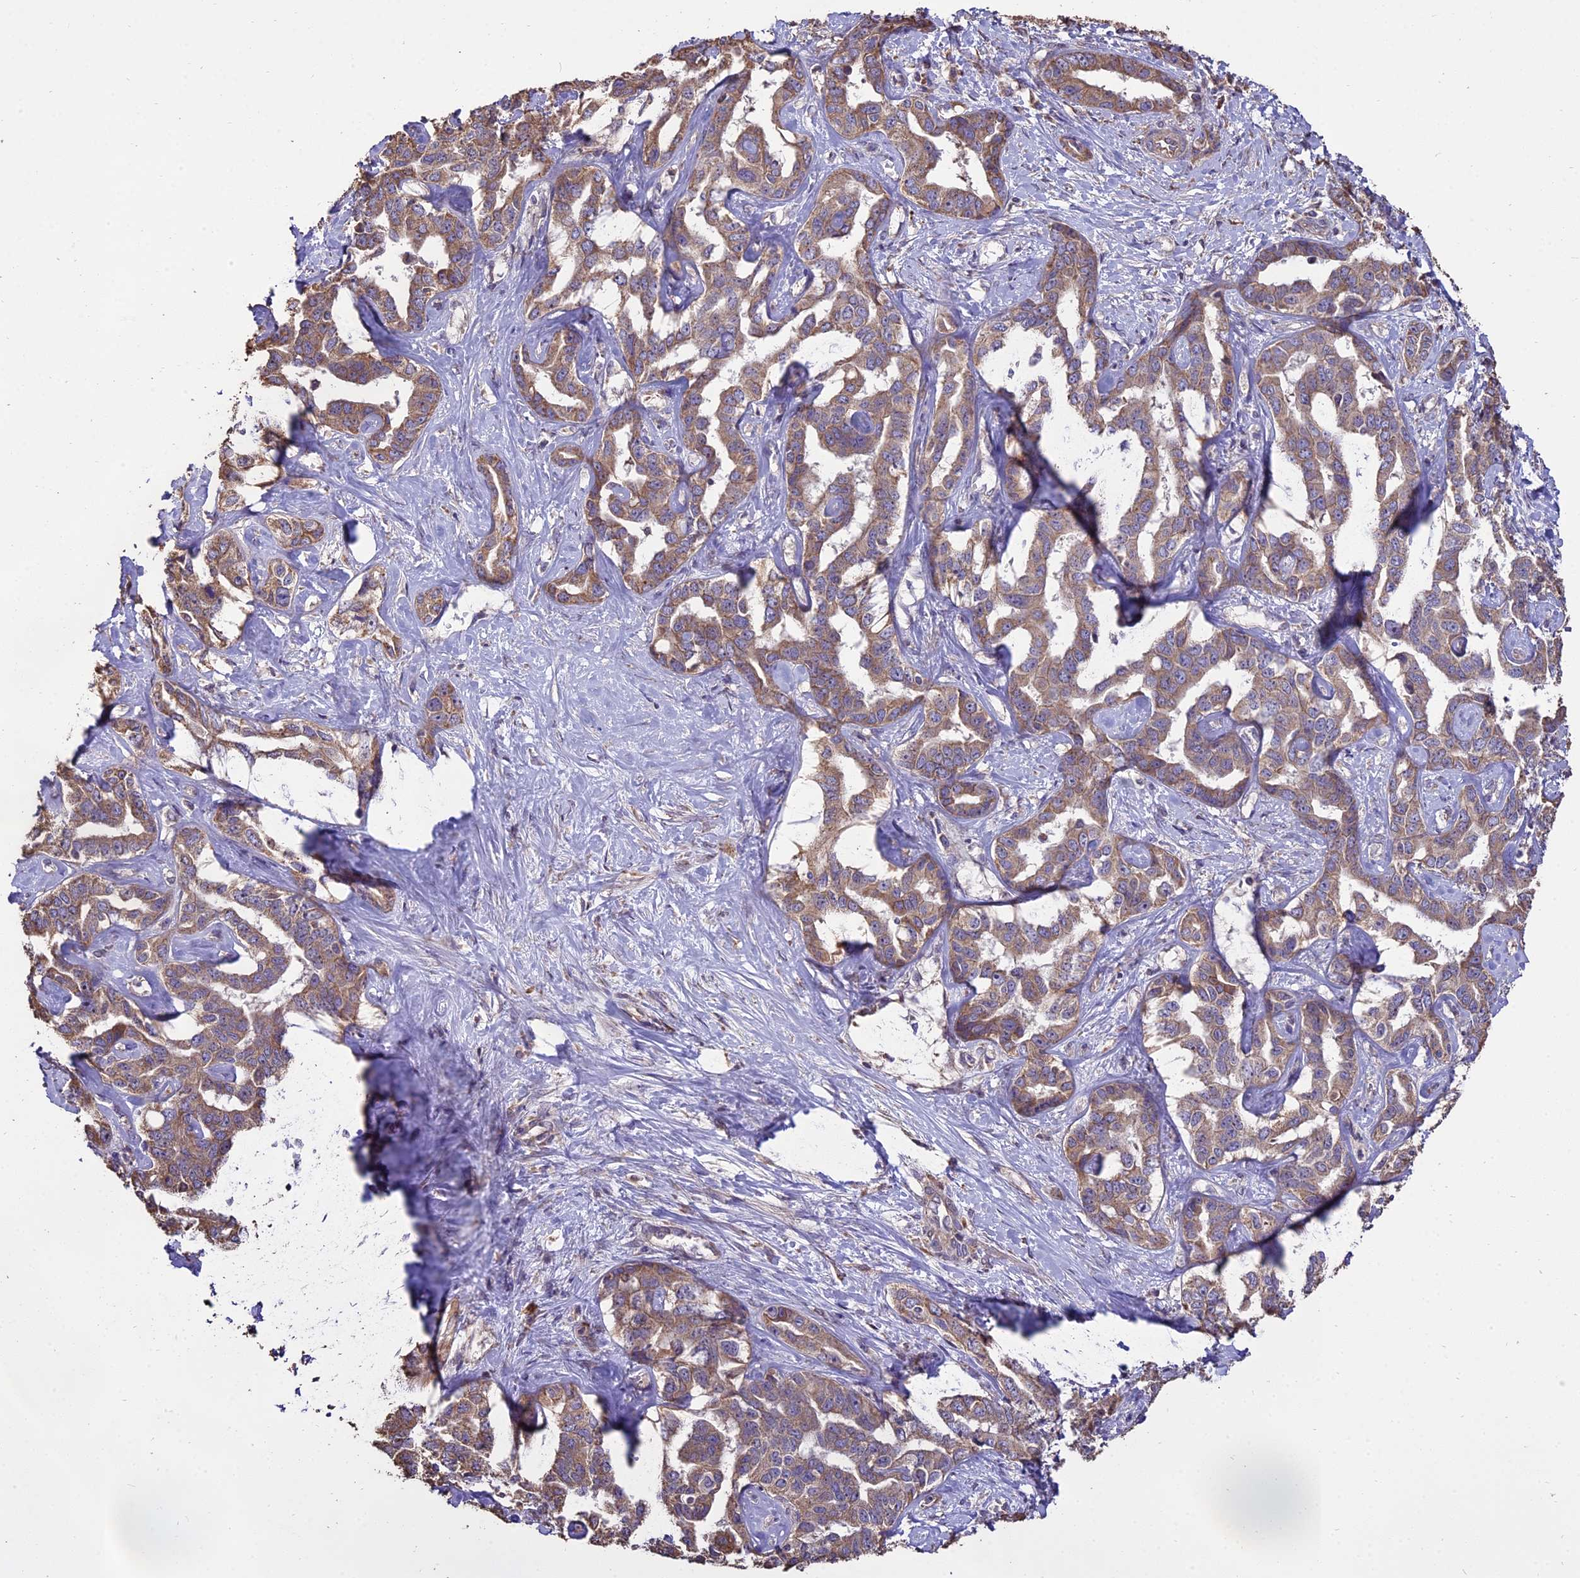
{"staining": {"intensity": "weak", "quantity": ">75%", "location": "cytoplasmic/membranous"}, "tissue": "liver cancer", "cell_type": "Tumor cells", "image_type": "cancer", "snomed": [{"axis": "morphology", "description": "Cholangiocarcinoma"}, {"axis": "topography", "description": "Liver"}], "caption": "This micrograph demonstrates liver cancer (cholangiocarcinoma) stained with immunohistochemistry (IHC) to label a protein in brown. The cytoplasmic/membranous of tumor cells show weak positivity for the protein. Nuclei are counter-stained blue.", "gene": "PGPEP1L", "patient": {"sex": "male", "age": 59}}